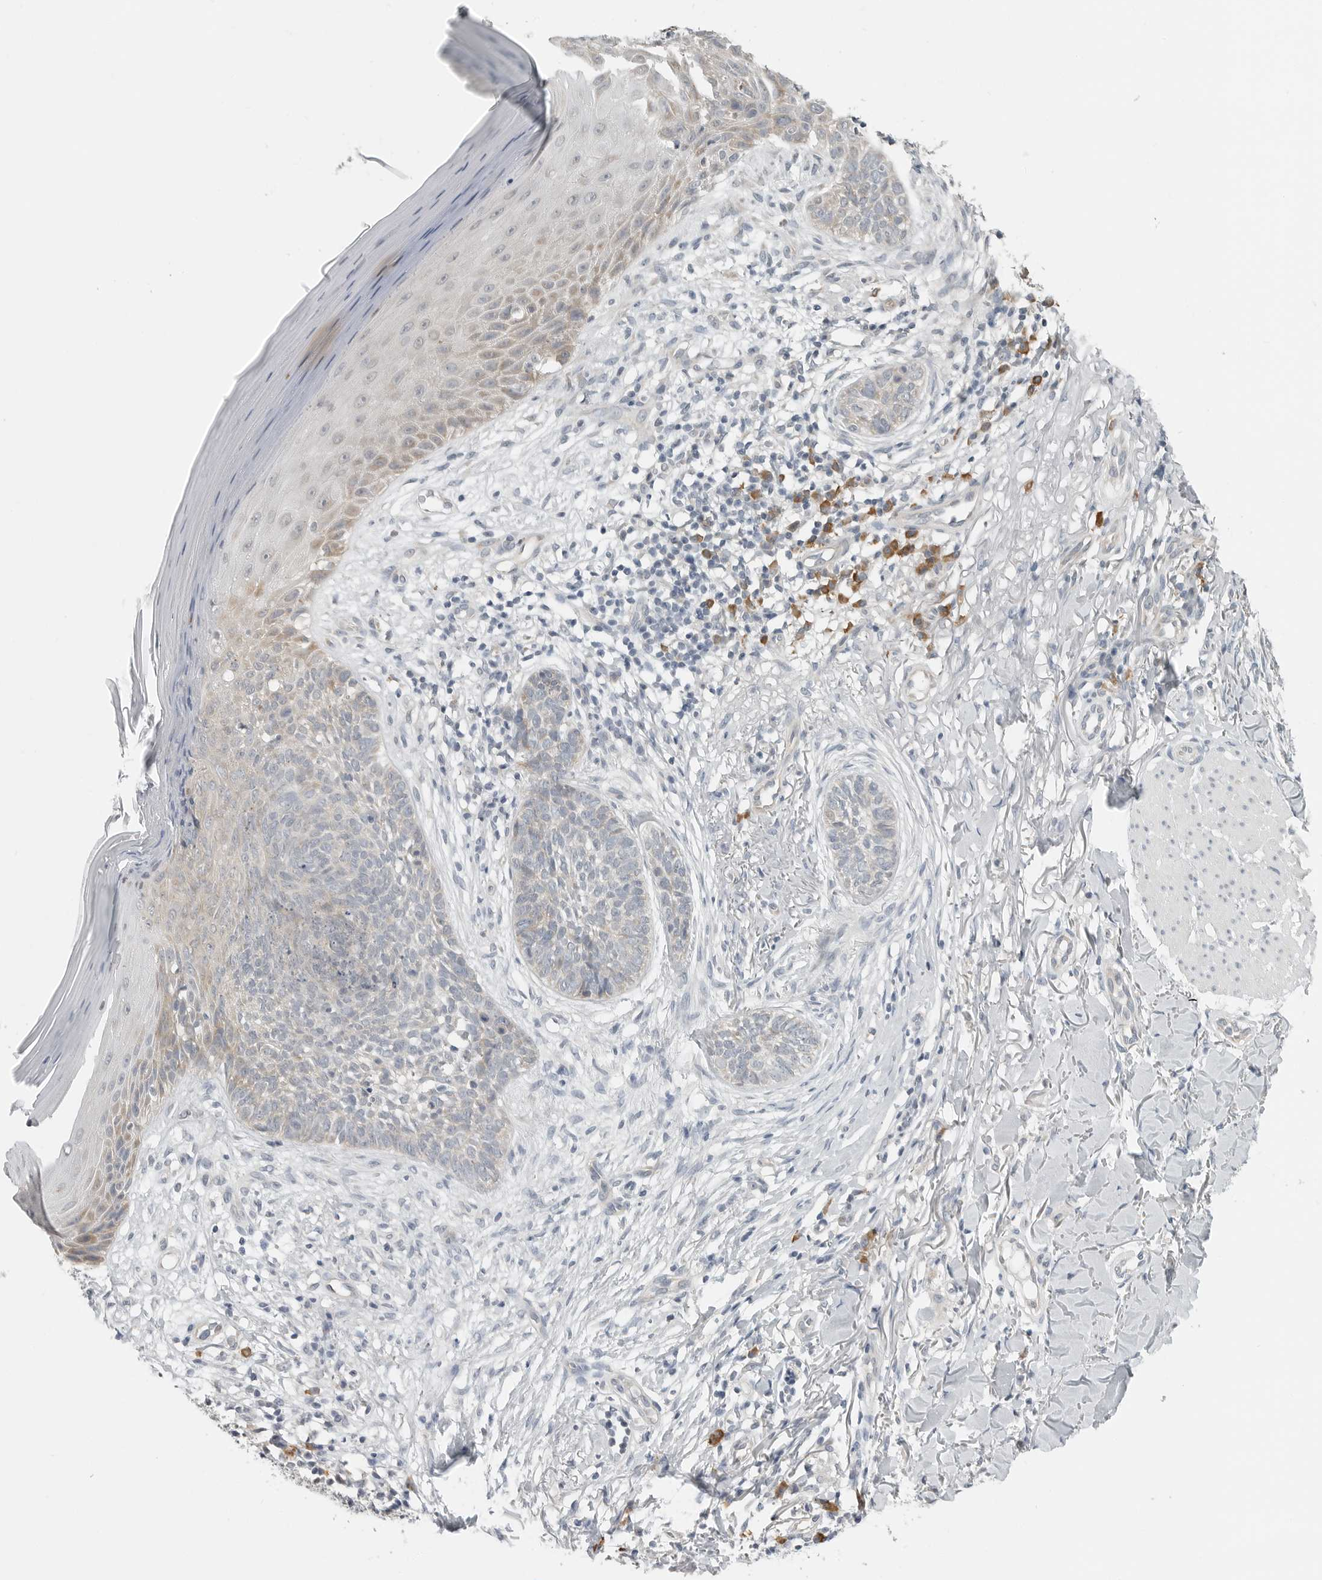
{"staining": {"intensity": "negative", "quantity": "none", "location": "none"}, "tissue": "skin cancer", "cell_type": "Tumor cells", "image_type": "cancer", "snomed": [{"axis": "morphology", "description": "Normal tissue, NOS"}, {"axis": "morphology", "description": "Basal cell carcinoma"}, {"axis": "topography", "description": "Skin"}], "caption": "Protein analysis of skin basal cell carcinoma shows no significant staining in tumor cells.", "gene": "IL12RB2", "patient": {"sex": "male", "age": 67}}